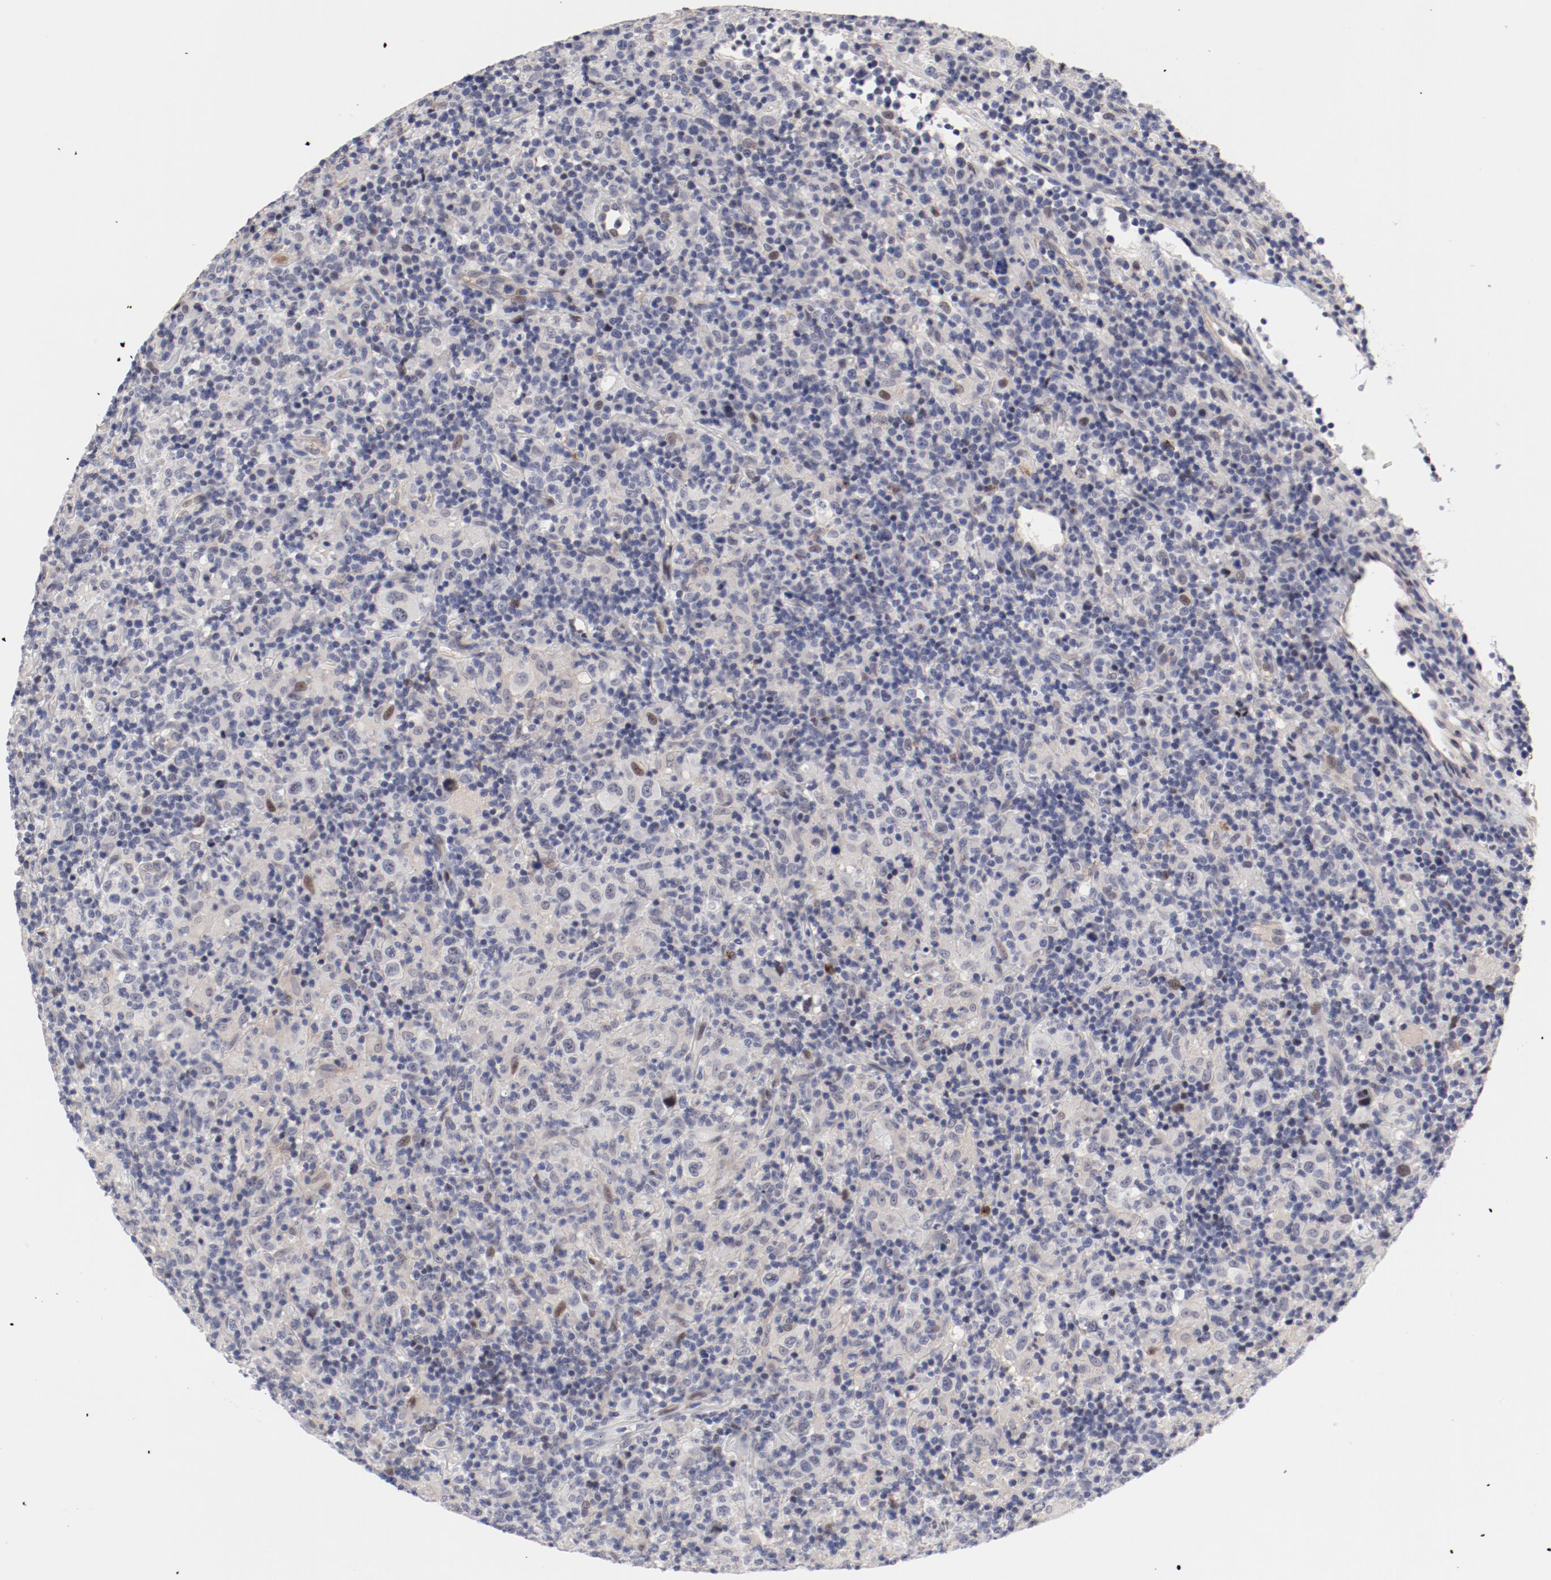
{"staining": {"intensity": "negative", "quantity": "none", "location": "none"}, "tissue": "lymphoma", "cell_type": "Tumor cells", "image_type": "cancer", "snomed": [{"axis": "morphology", "description": "Hodgkin's disease, NOS"}, {"axis": "topography", "description": "Lymph node"}], "caption": "Tumor cells show no significant protein positivity in lymphoma.", "gene": "FSCB", "patient": {"sex": "male", "age": 65}}